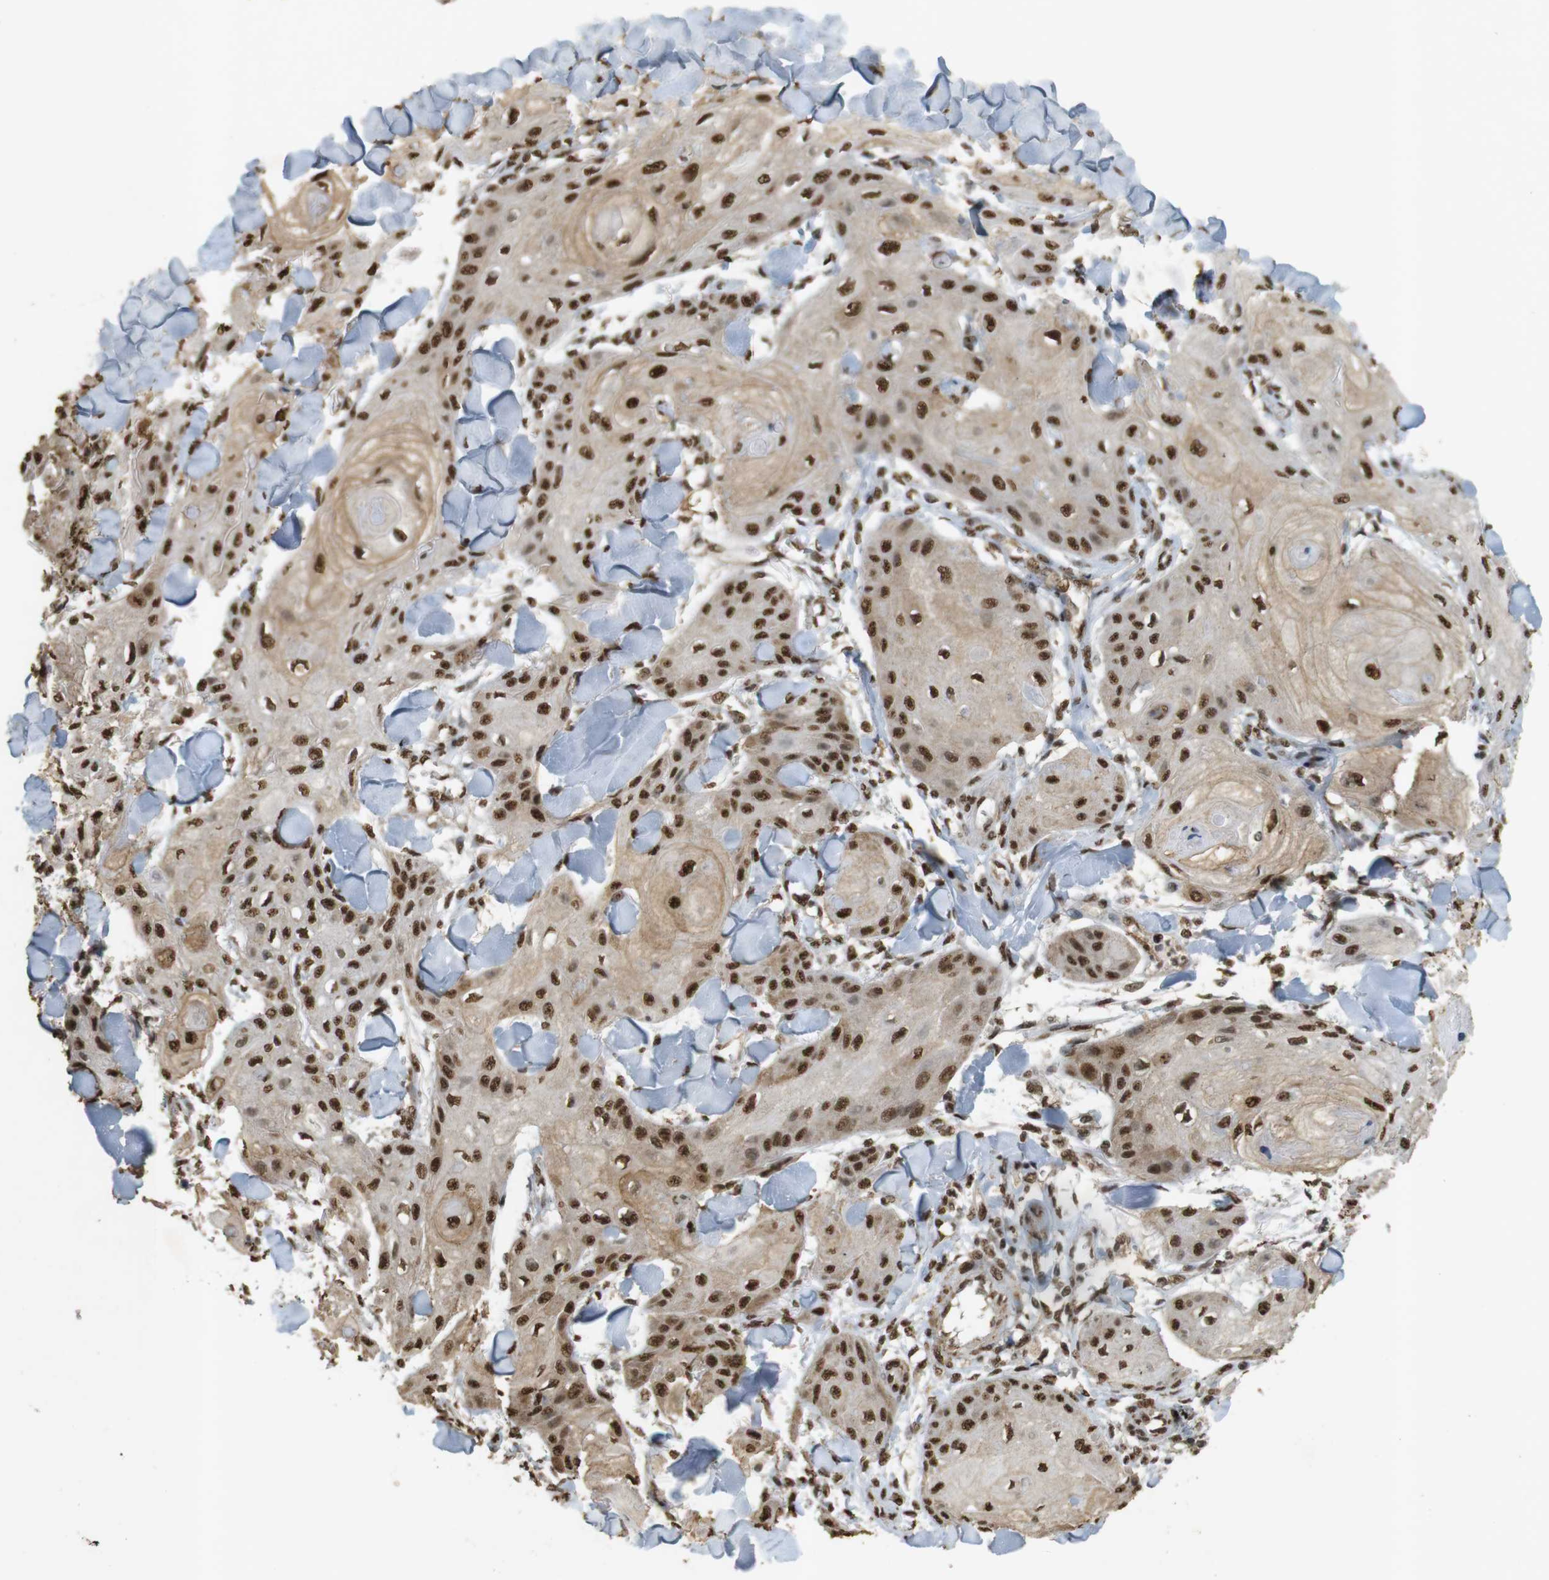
{"staining": {"intensity": "strong", "quantity": ">75%", "location": "cytoplasmic/membranous,nuclear"}, "tissue": "skin cancer", "cell_type": "Tumor cells", "image_type": "cancer", "snomed": [{"axis": "morphology", "description": "Squamous cell carcinoma, NOS"}, {"axis": "topography", "description": "Skin"}], "caption": "The histopathology image displays staining of skin squamous cell carcinoma, revealing strong cytoplasmic/membranous and nuclear protein expression (brown color) within tumor cells.", "gene": "GATA4", "patient": {"sex": "male", "age": 74}}